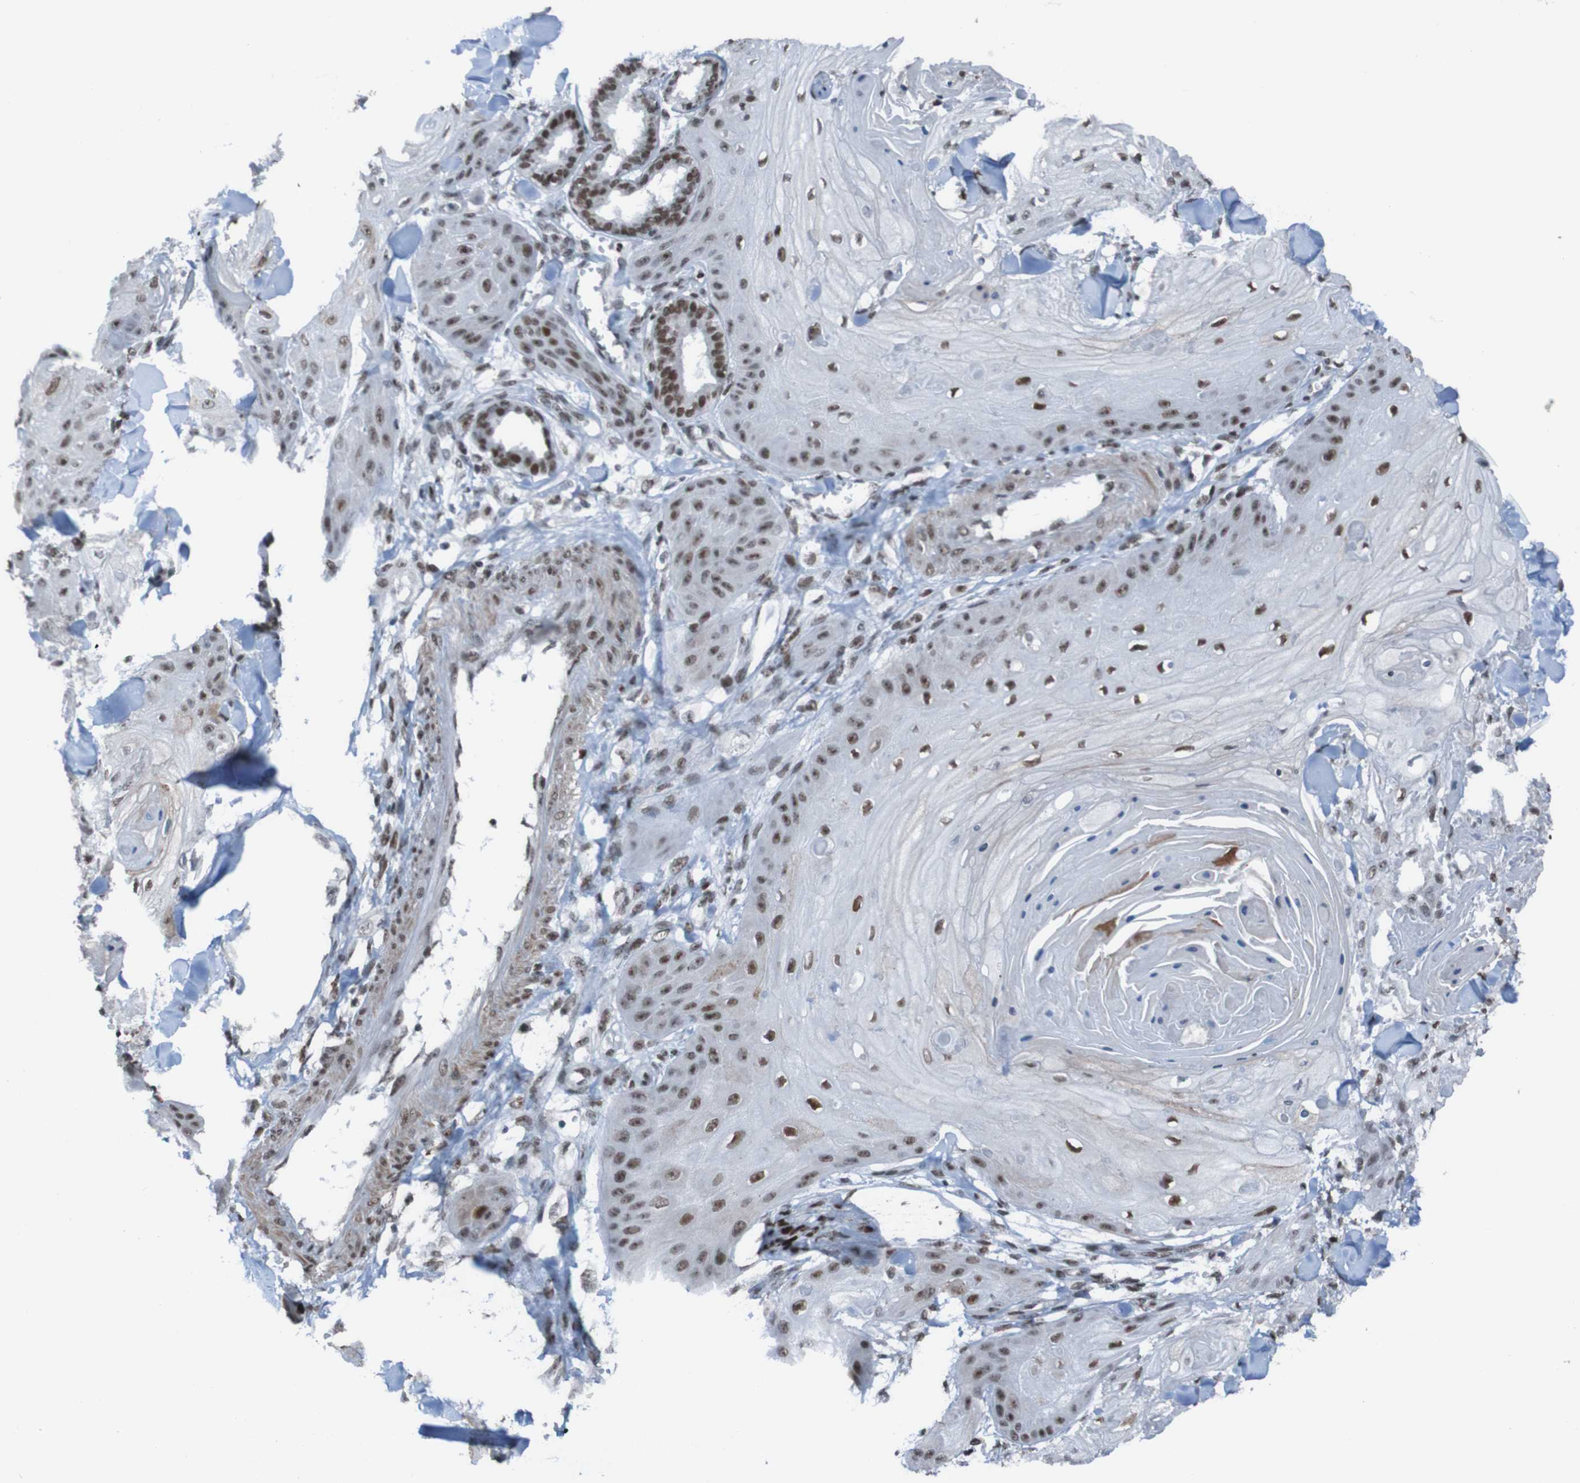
{"staining": {"intensity": "strong", "quantity": ">75%", "location": "cytoplasmic/membranous,nuclear"}, "tissue": "skin cancer", "cell_type": "Tumor cells", "image_type": "cancer", "snomed": [{"axis": "morphology", "description": "Squamous cell carcinoma, NOS"}, {"axis": "topography", "description": "Skin"}], "caption": "Strong cytoplasmic/membranous and nuclear protein expression is appreciated in about >75% of tumor cells in squamous cell carcinoma (skin).", "gene": "PHF2", "patient": {"sex": "male", "age": 74}}